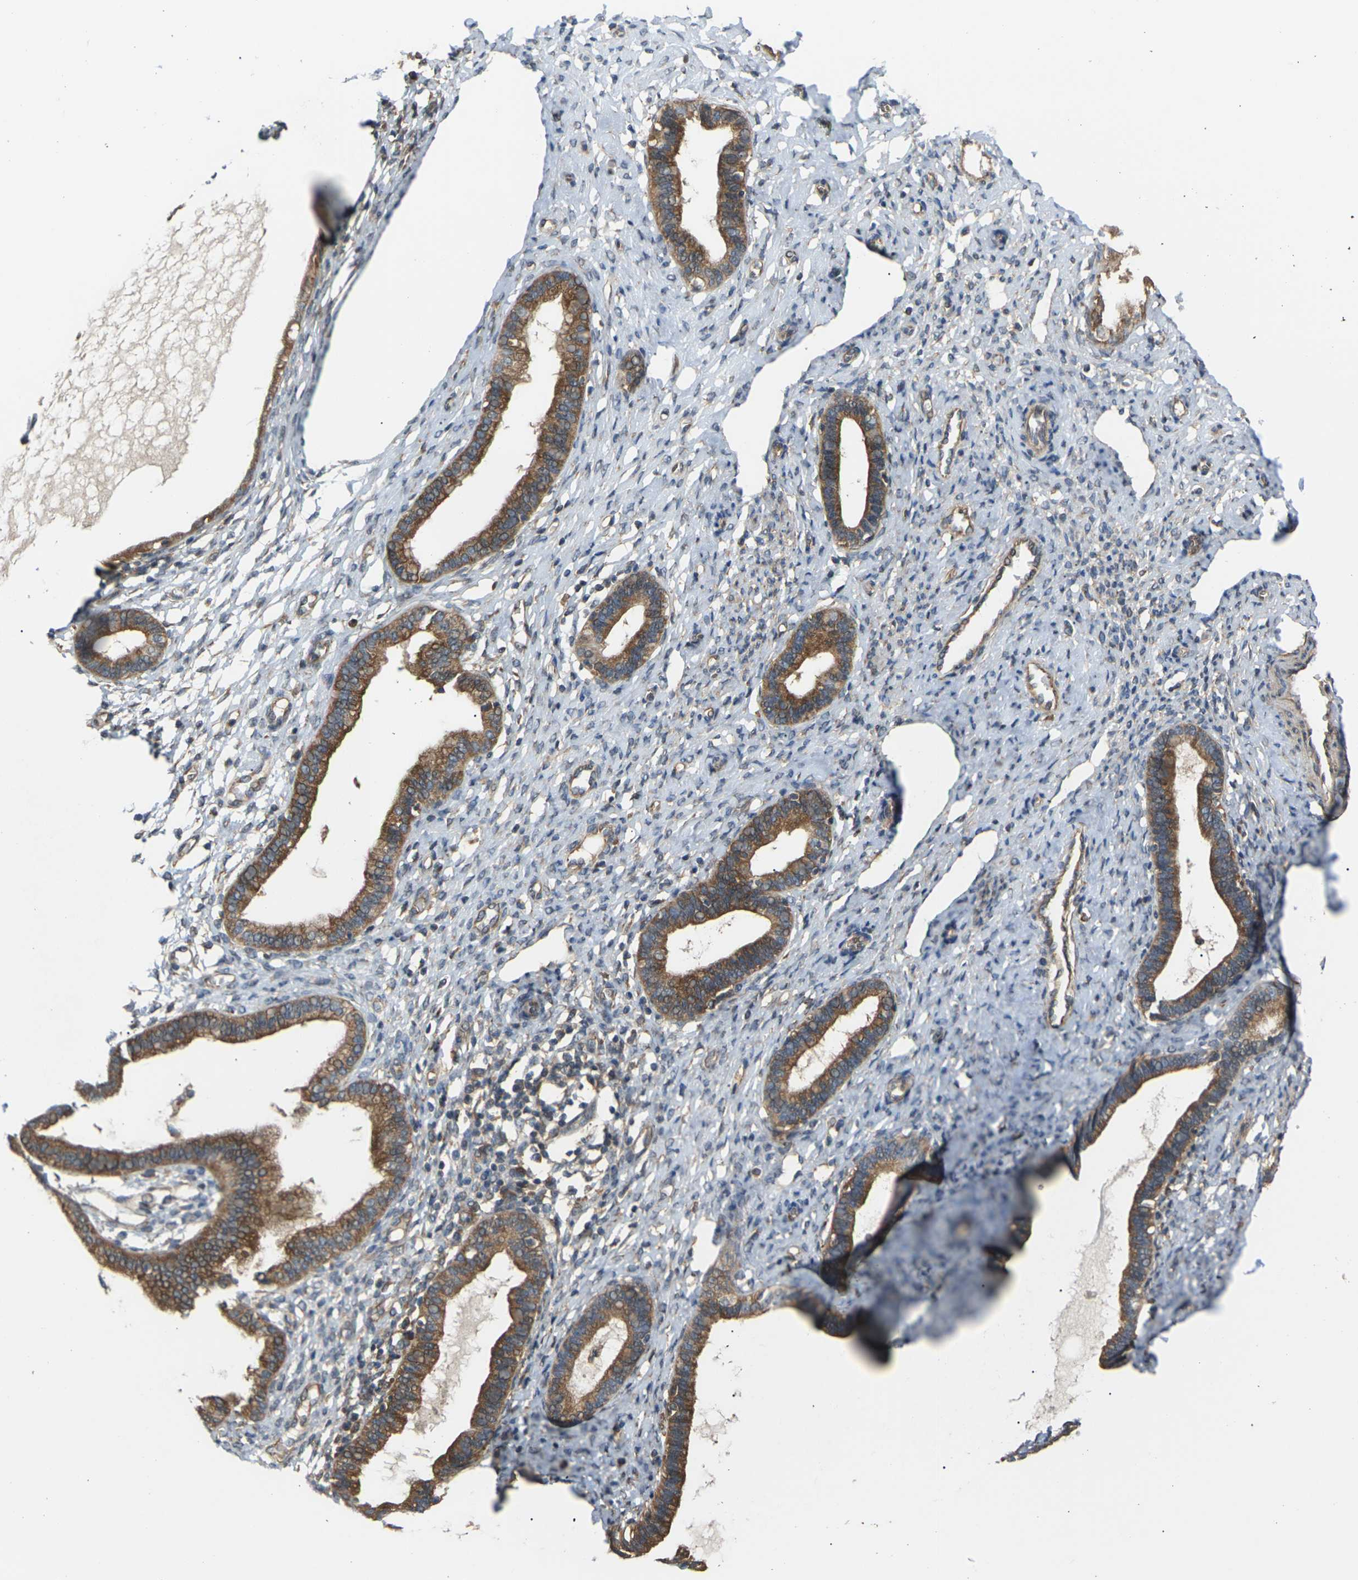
{"staining": {"intensity": "moderate", "quantity": "25%-75%", "location": "cytoplasmic/membranous"}, "tissue": "endometrium", "cell_type": "Cells in endometrial stroma", "image_type": "normal", "snomed": [{"axis": "morphology", "description": "Normal tissue, NOS"}, {"axis": "topography", "description": "Endometrium"}], "caption": "High-power microscopy captured an immunohistochemistry micrograph of normal endometrium, revealing moderate cytoplasmic/membranous positivity in about 25%-75% of cells in endometrial stroma. Using DAB (brown) and hematoxylin (blue) stains, captured at high magnification using brightfield microscopy.", "gene": "NRAS", "patient": {"sex": "female", "age": 61}}